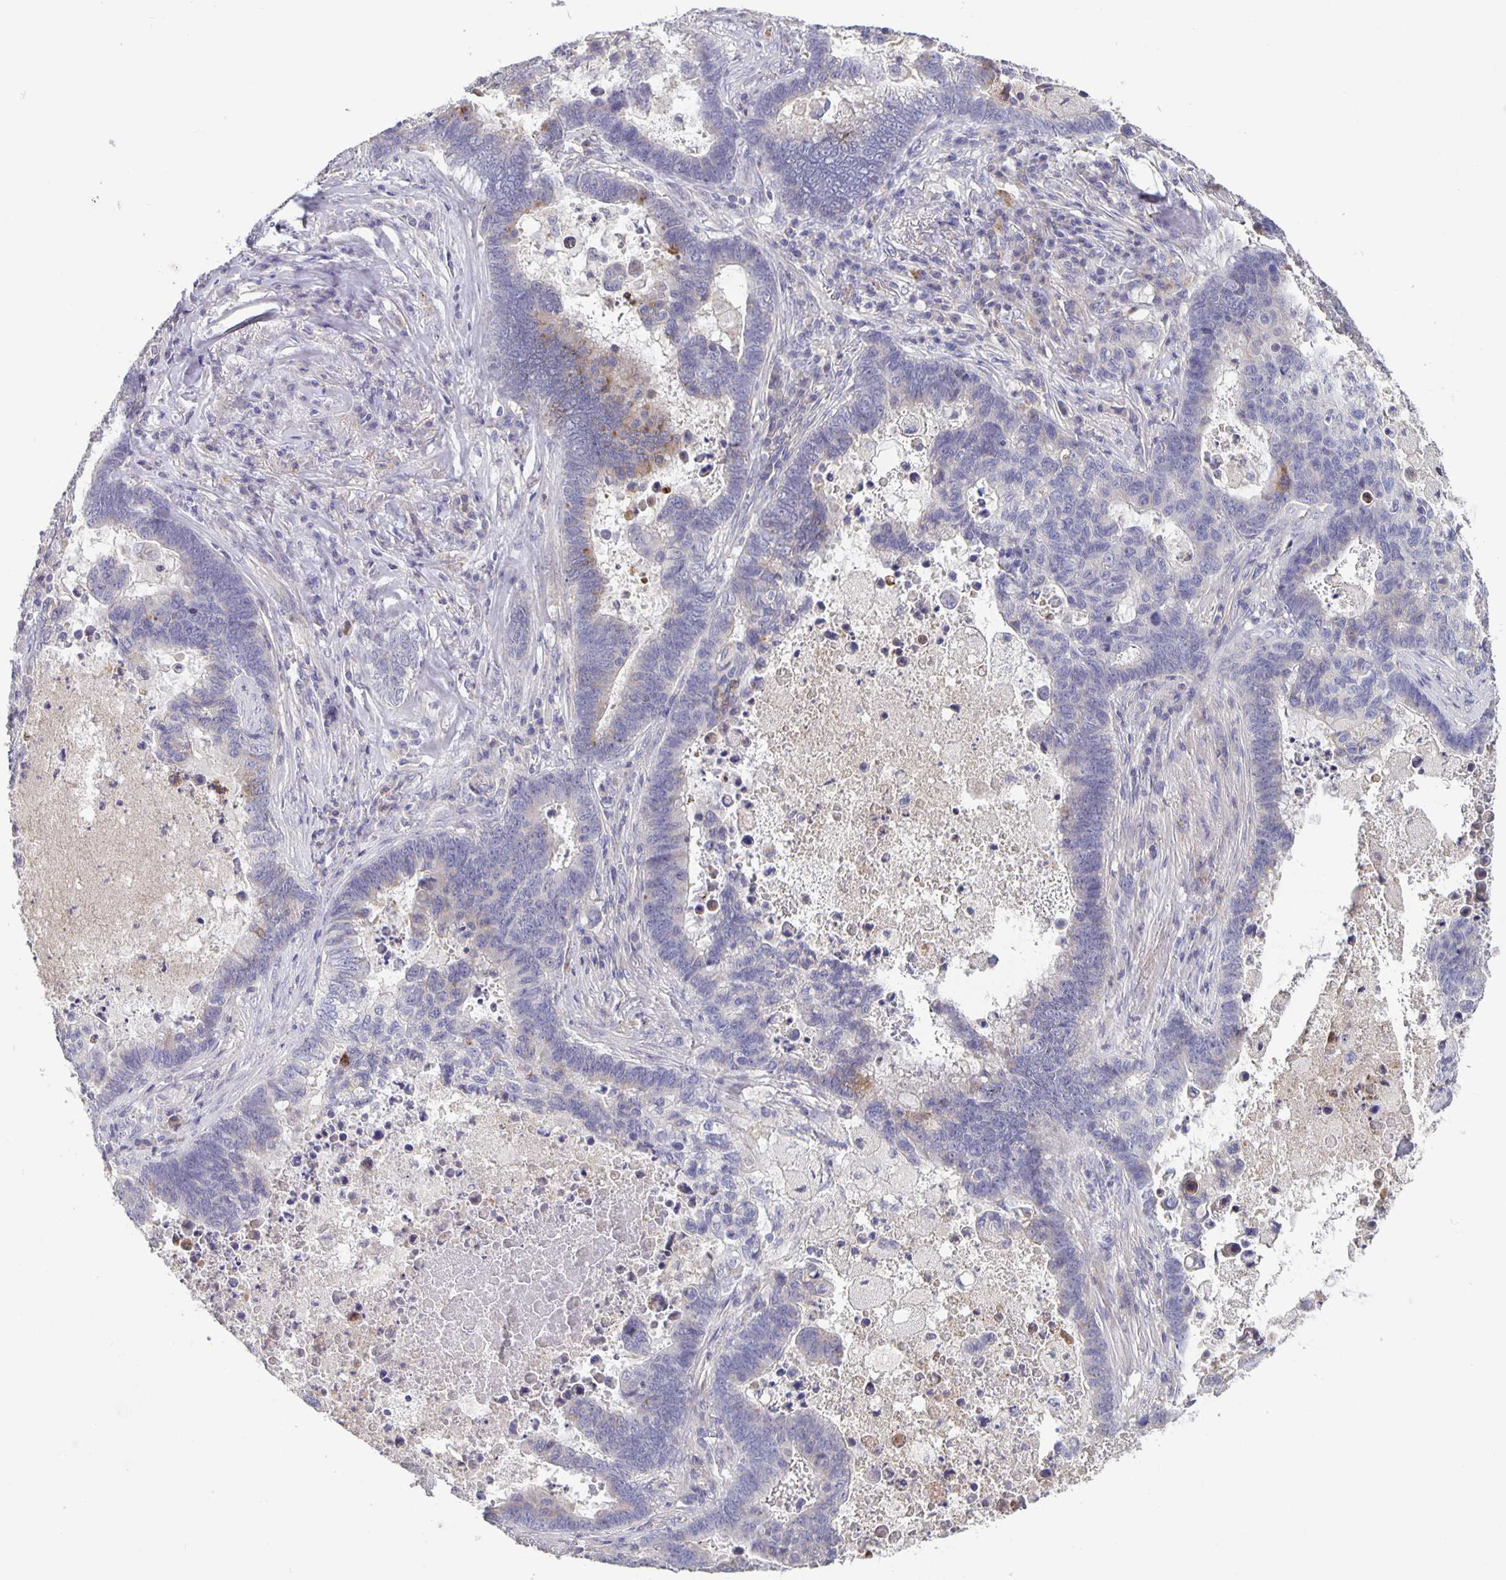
{"staining": {"intensity": "negative", "quantity": "none", "location": "none"}, "tissue": "lung cancer", "cell_type": "Tumor cells", "image_type": "cancer", "snomed": [{"axis": "morphology", "description": "Aneuploidy"}, {"axis": "morphology", "description": "Adenocarcinoma, NOS"}, {"axis": "morphology", "description": "Adenocarcinoma primary or metastatic"}, {"axis": "topography", "description": "Lung"}], "caption": "Immunohistochemical staining of lung cancer displays no significant positivity in tumor cells.", "gene": "GDF15", "patient": {"sex": "female", "age": 75}}